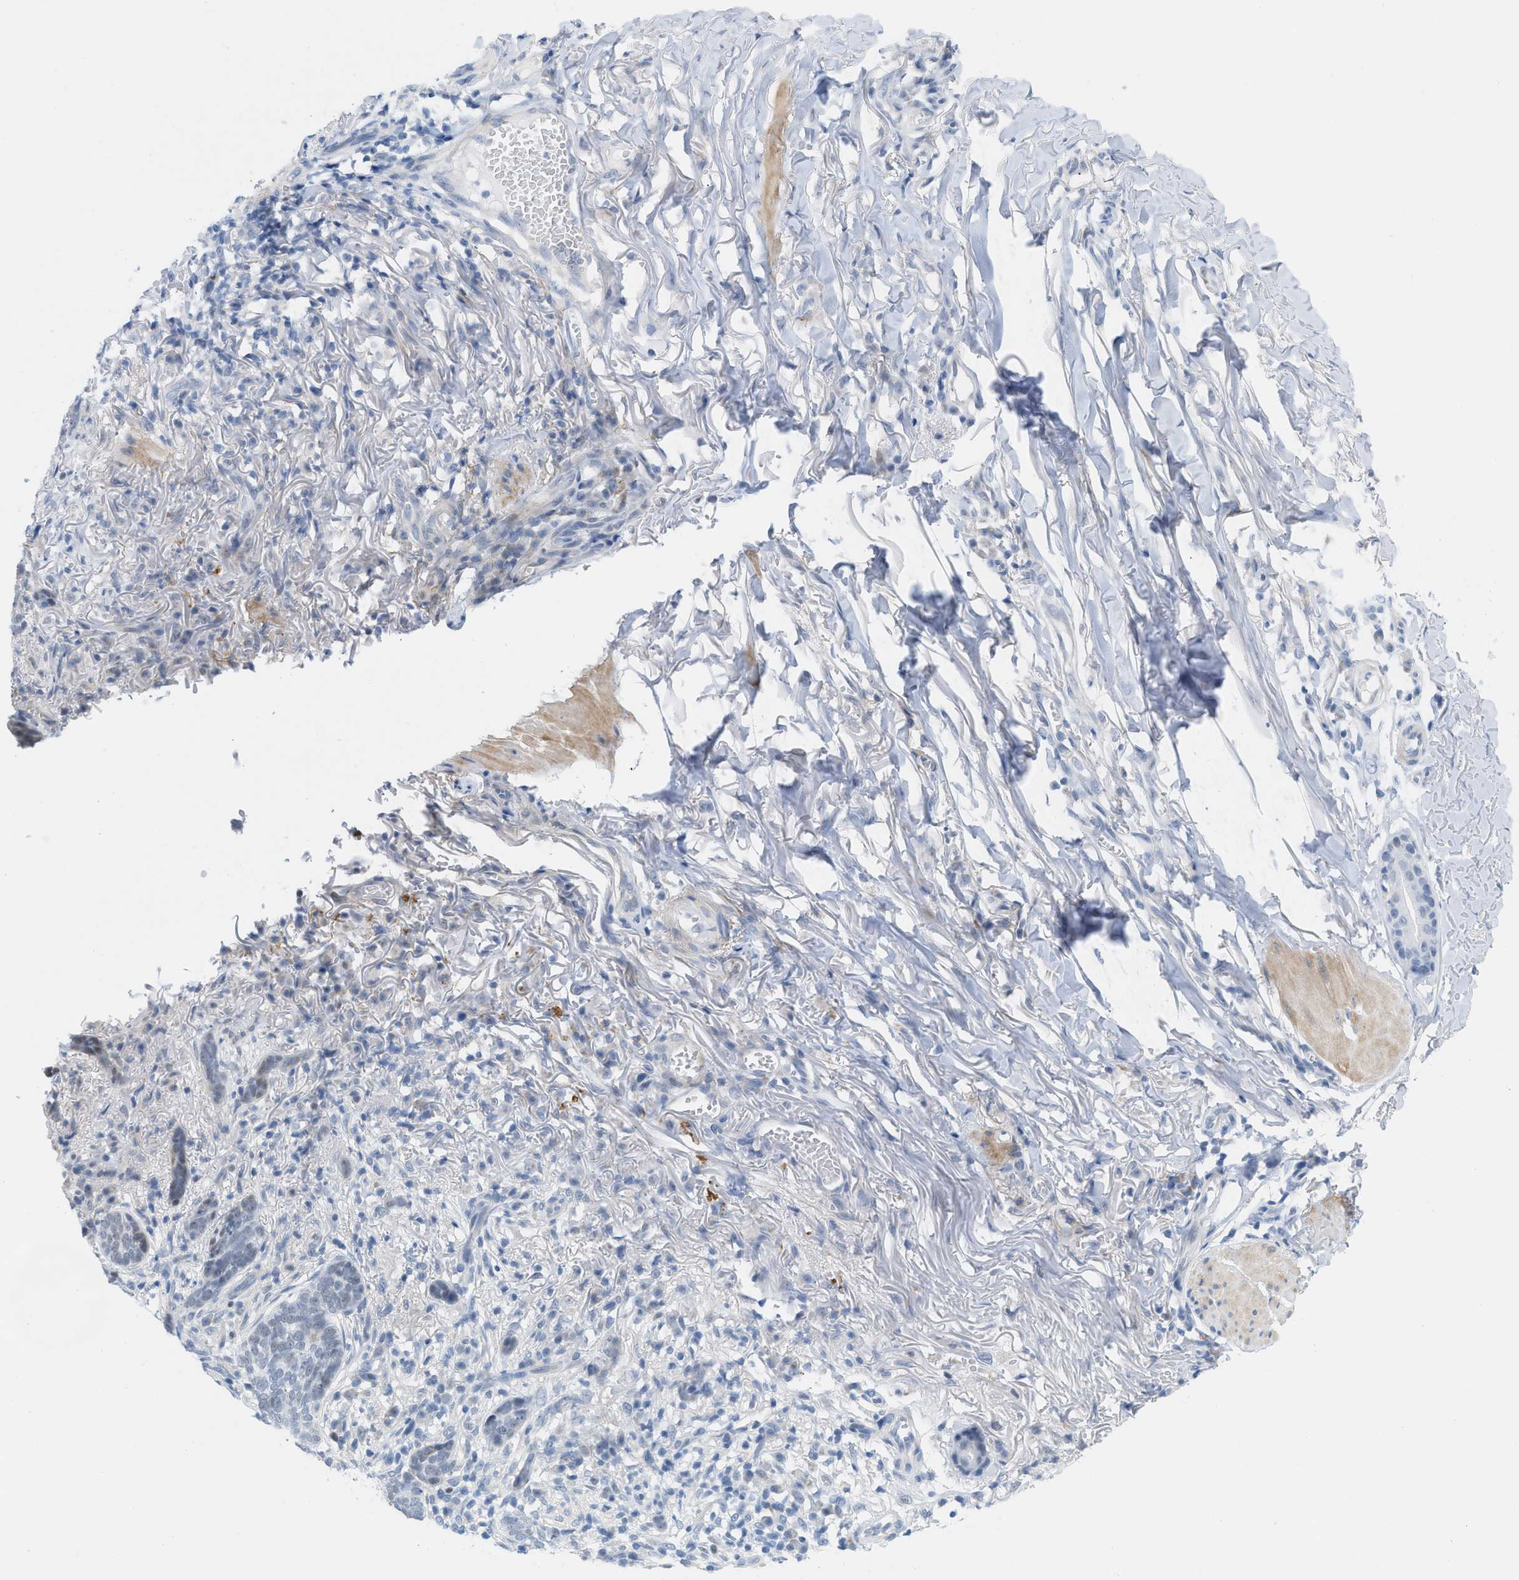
{"staining": {"intensity": "negative", "quantity": "none", "location": "none"}, "tissue": "skin cancer", "cell_type": "Tumor cells", "image_type": "cancer", "snomed": [{"axis": "morphology", "description": "Basal cell carcinoma"}, {"axis": "topography", "description": "Skin"}], "caption": "A micrograph of human skin basal cell carcinoma is negative for staining in tumor cells.", "gene": "HLTF", "patient": {"sex": "male", "age": 85}}